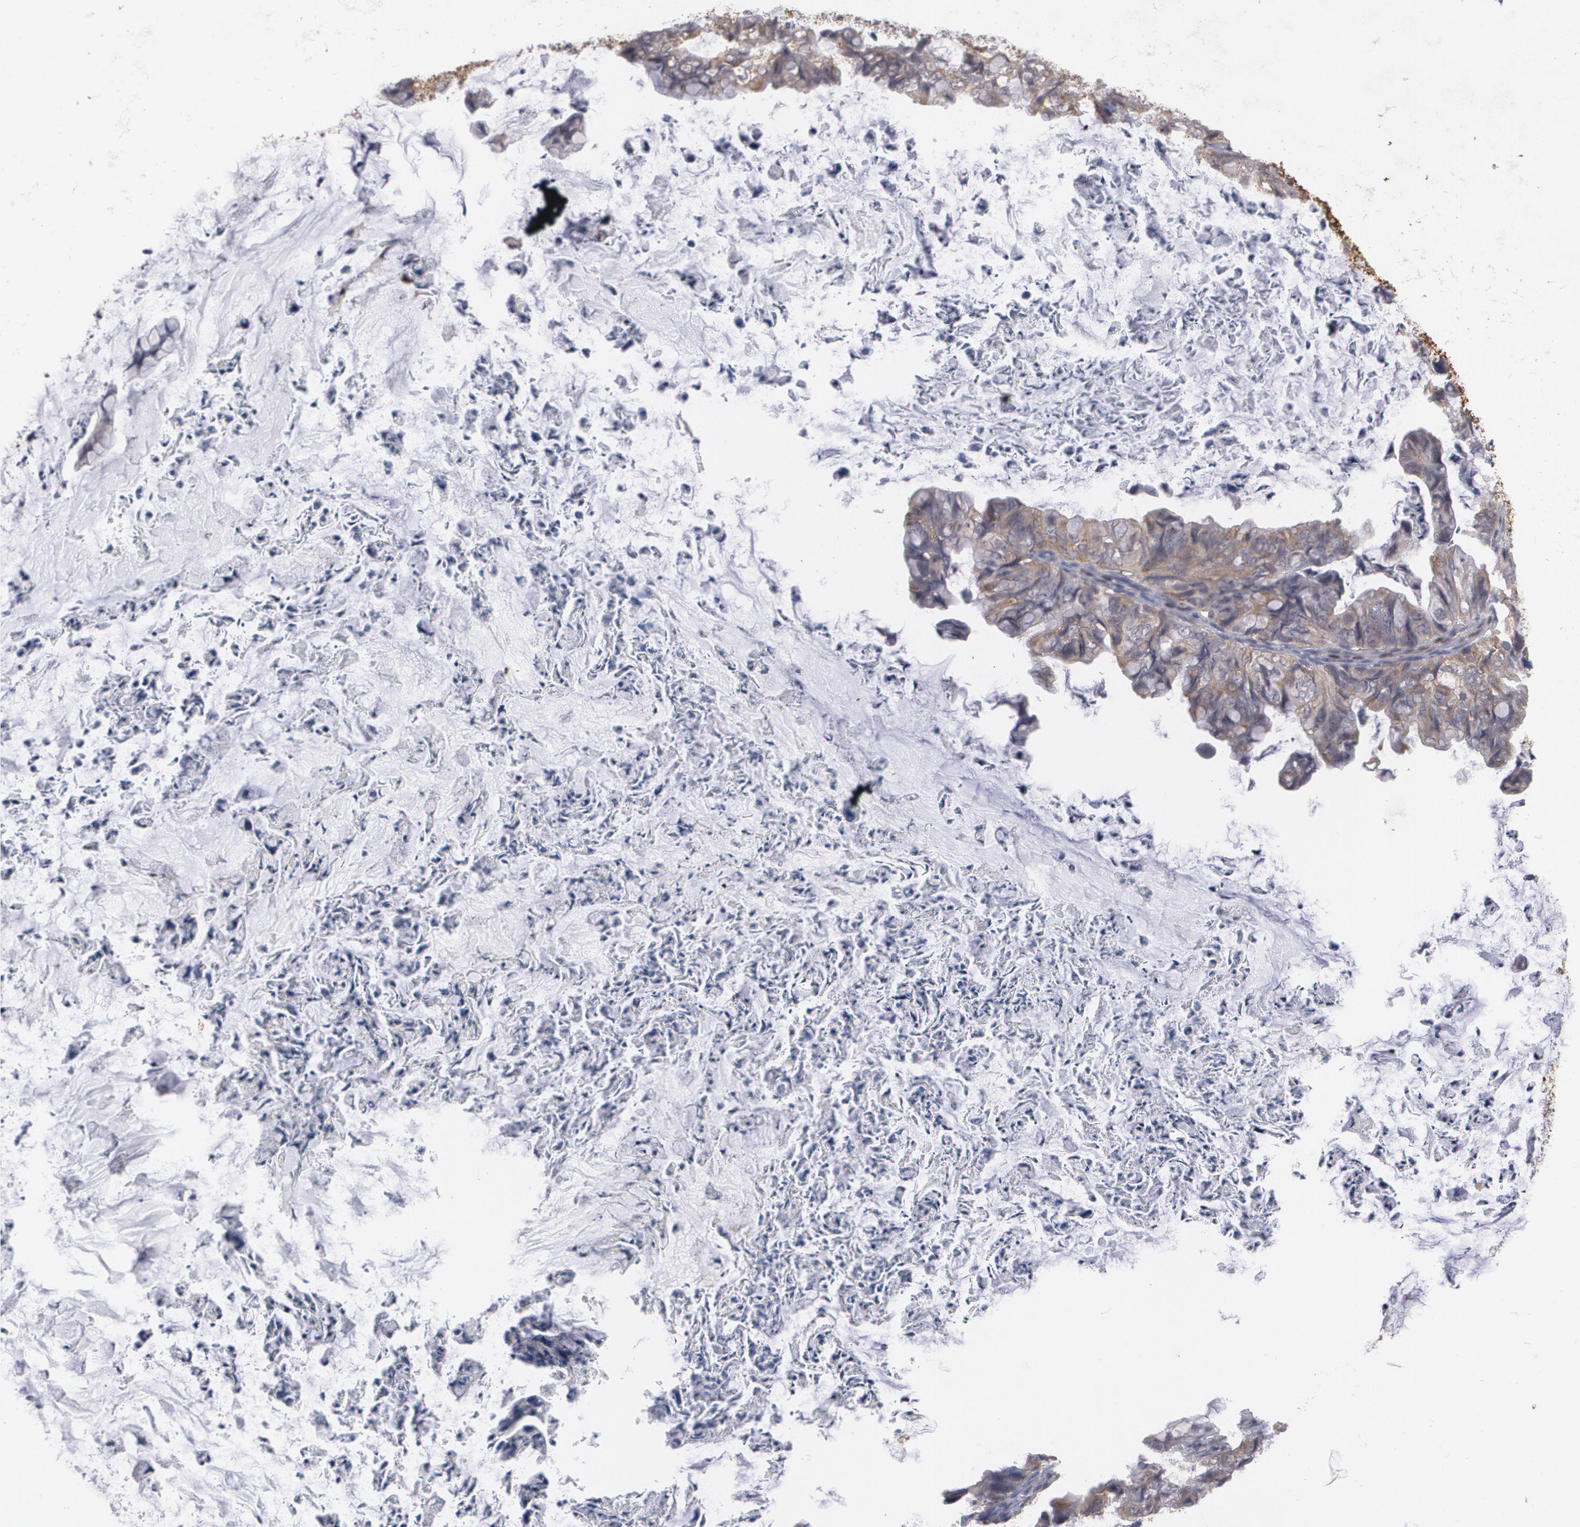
{"staining": {"intensity": "weak", "quantity": "25%-75%", "location": "cytoplasmic/membranous"}, "tissue": "ovarian cancer", "cell_type": "Tumor cells", "image_type": "cancer", "snomed": [{"axis": "morphology", "description": "Cystadenocarcinoma, mucinous, NOS"}, {"axis": "topography", "description": "Ovary"}], "caption": "The immunohistochemical stain labels weak cytoplasmic/membranous staining in tumor cells of ovarian cancer tissue.", "gene": "HTT", "patient": {"sex": "female", "age": 36}}